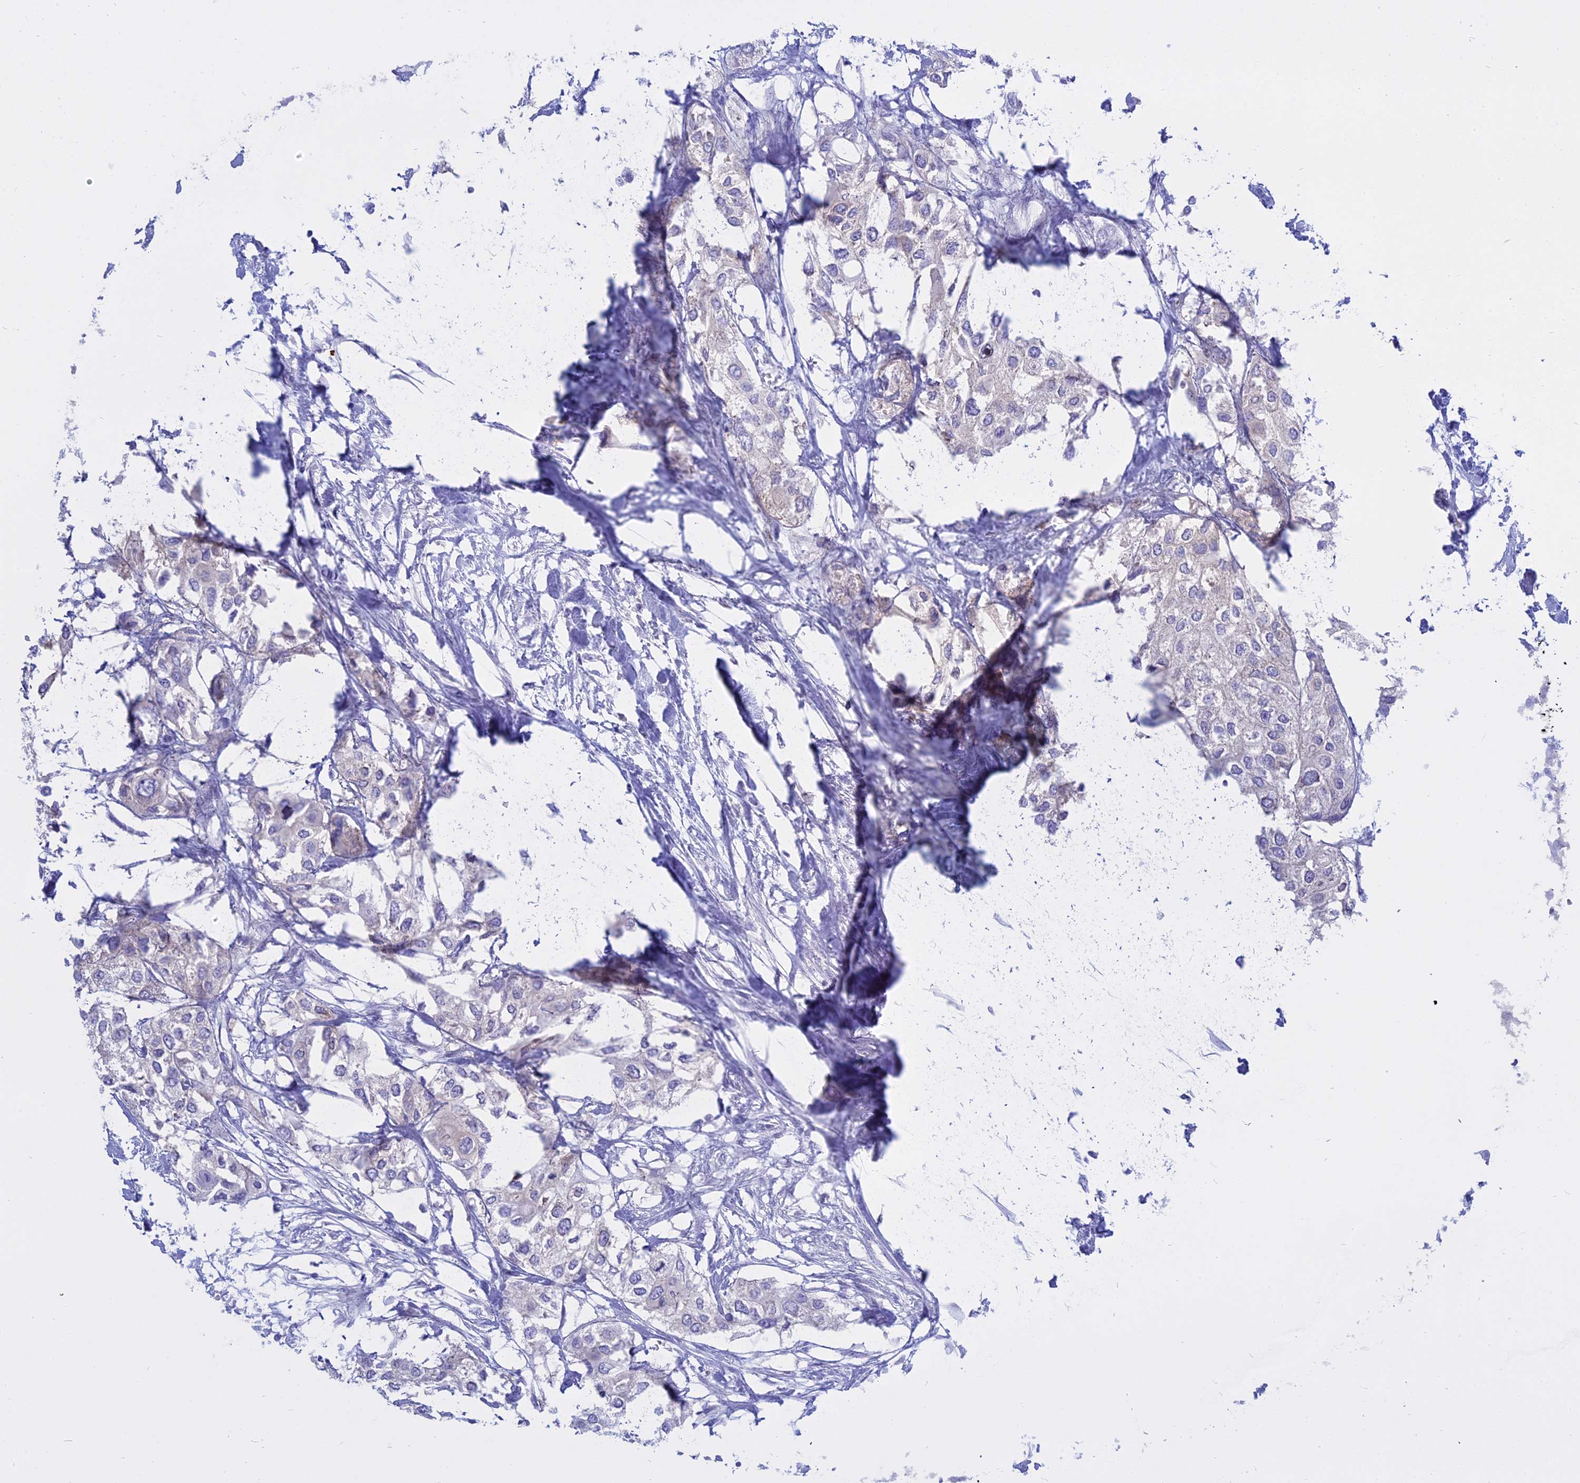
{"staining": {"intensity": "negative", "quantity": "none", "location": "none"}, "tissue": "urothelial cancer", "cell_type": "Tumor cells", "image_type": "cancer", "snomed": [{"axis": "morphology", "description": "Urothelial carcinoma, High grade"}, {"axis": "topography", "description": "Urinary bladder"}], "caption": "The immunohistochemistry (IHC) image has no significant staining in tumor cells of high-grade urothelial carcinoma tissue.", "gene": "AHCYL1", "patient": {"sex": "male", "age": 64}}